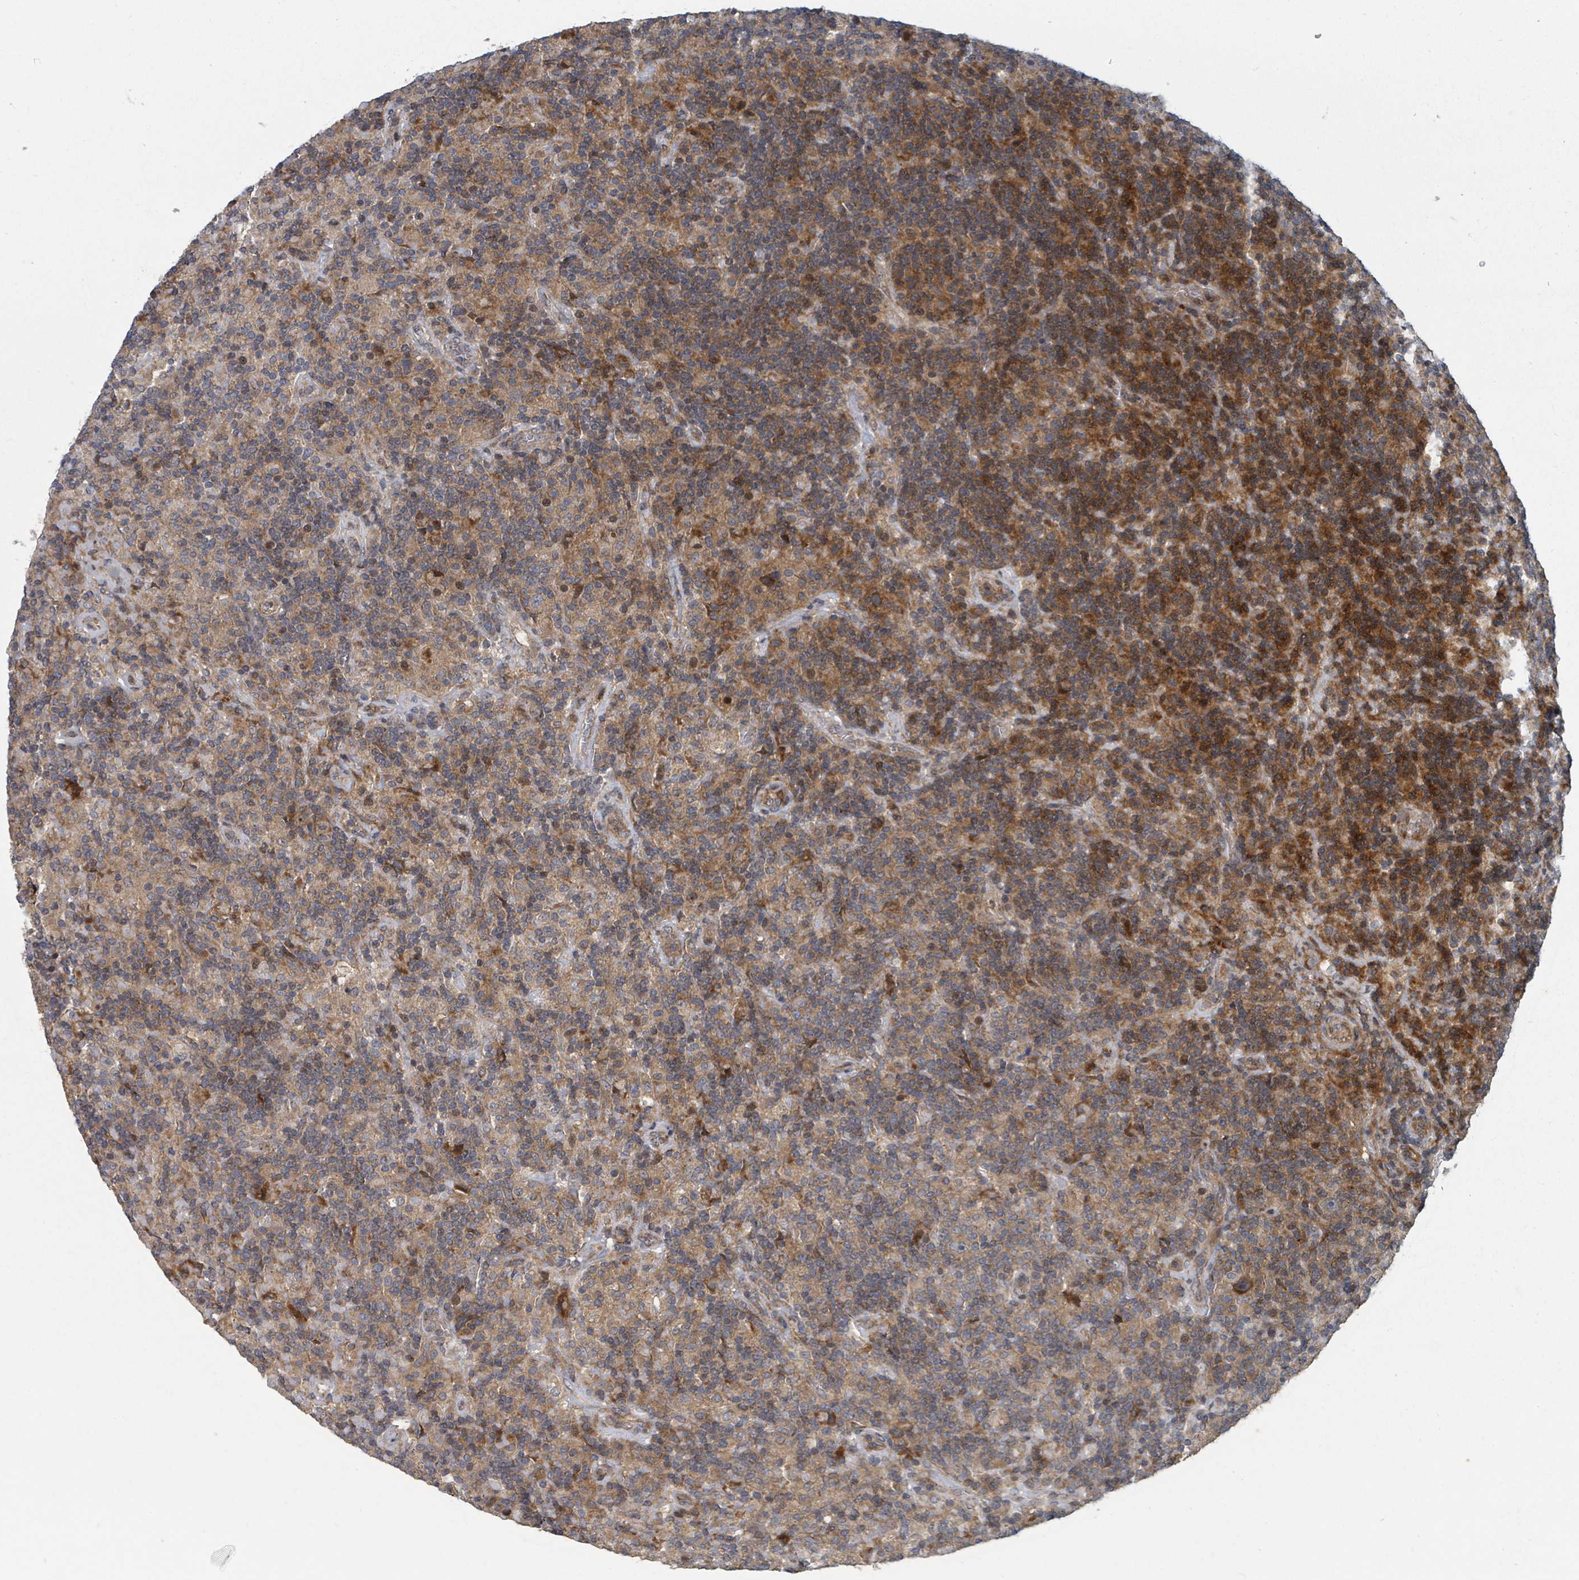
{"staining": {"intensity": "moderate", "quantity": "25%-75%", "location": "cytoplasmic/membranous"}, "tissue": "lymphoma", "cell_type": "Tumor cells", "image_type": "cancer", "snomed": [{"axis": "morphology", "description": "Hodgkin's disease, NOS"}, {"axis": "topography", "description": "Lymph node"}], "caption": "A high-resolution histopathology image shows IHC staining of lymphoma, which shows moderate cytoplasmic/membranous expression in about 25%-75% of tumor cells. (Brightfield microscopy of DAB IHC at high magnification).", "gene": "DPM1", "patient": {"sex": "male", "age": 70}}